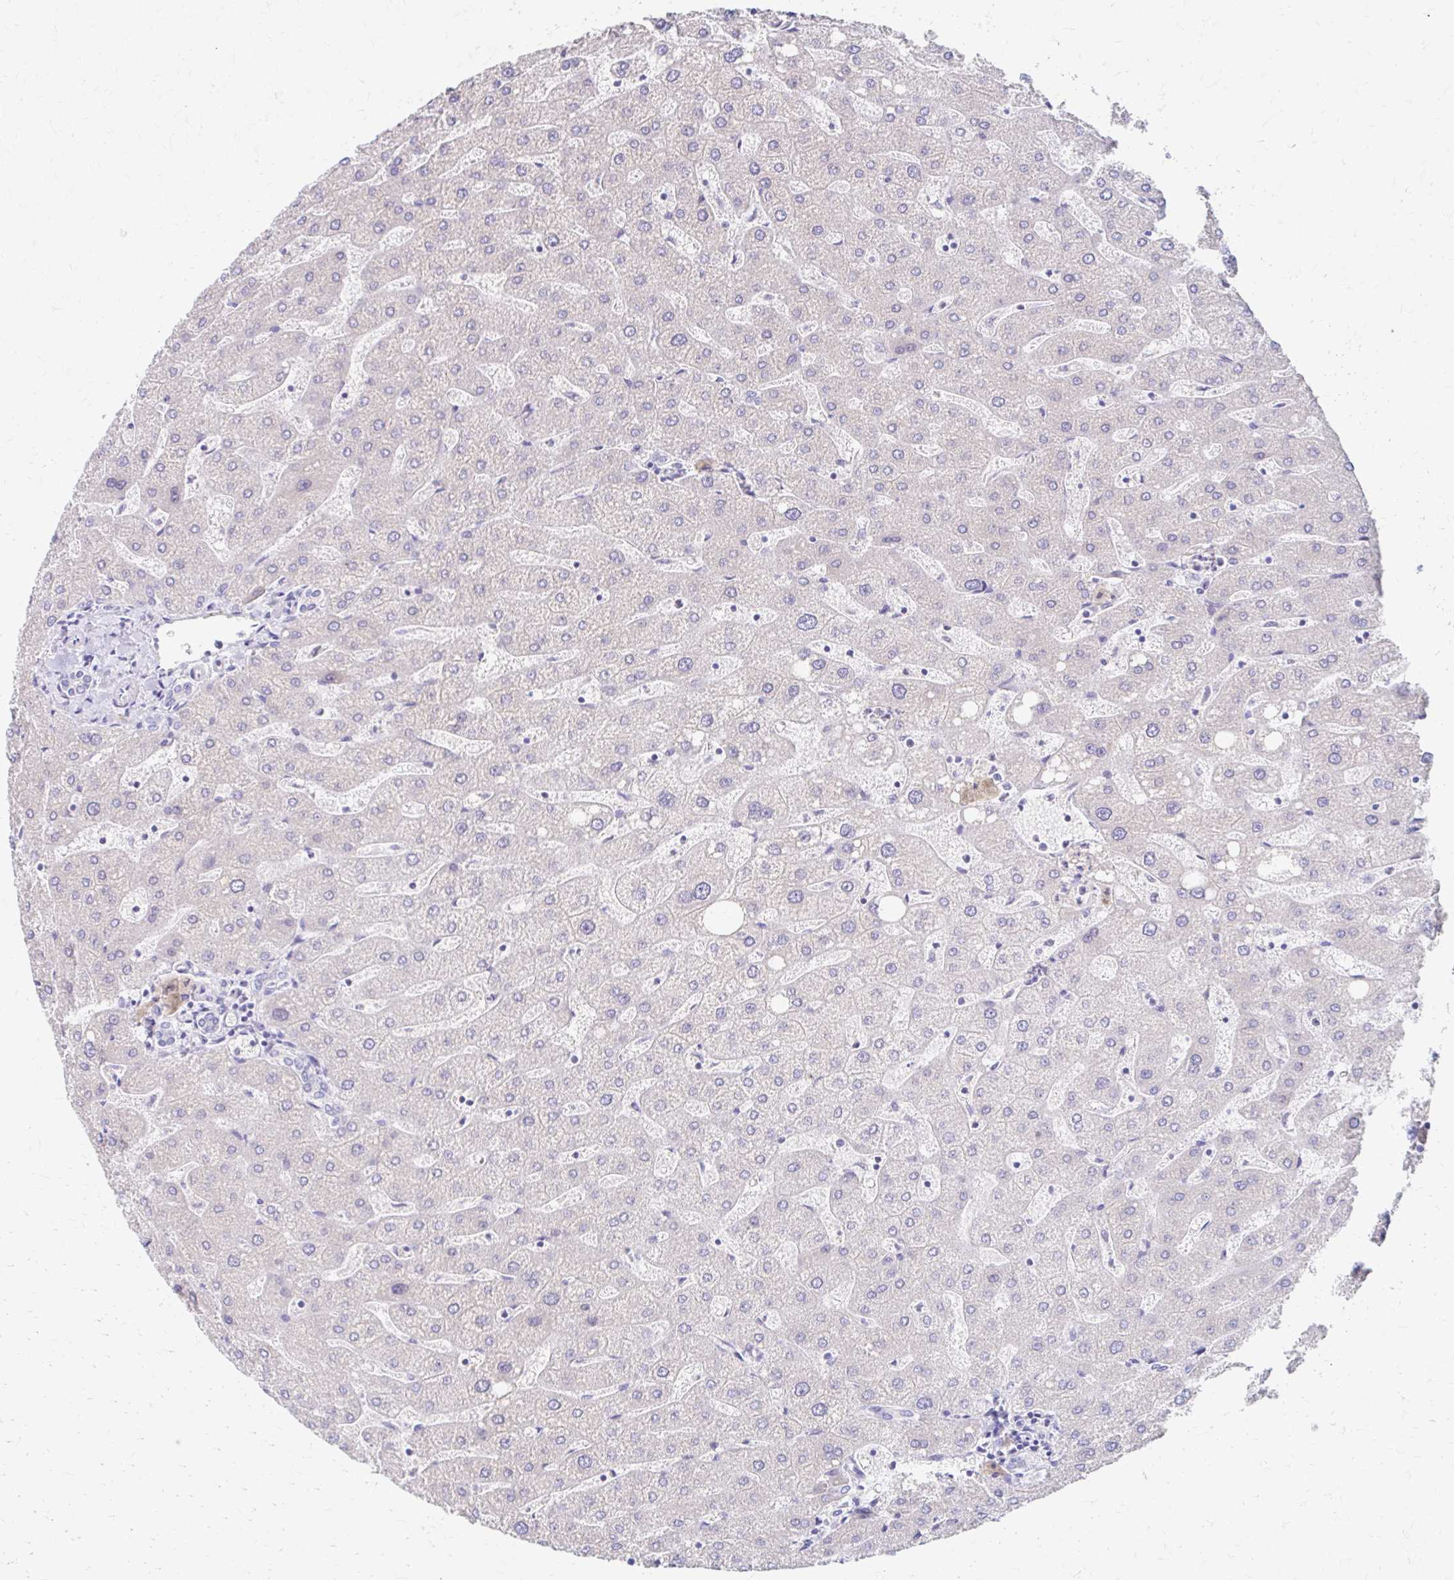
{"staining": {"intensity": "negative", "quantity": "none", "location": "none"}, "tissue": "liver", "cell_type": "Cholangiocytes", "image_type": "normal", "snomed": [{"axis": "morphology", "description": "Normal tissue, NOS"}, {"axis": "topography", "description": "Liver"}], "caption": "Immunohistochemistry (IHC) of benign human liver shows no staining in cholangiocytes.", "gene": "AZGP1", "patient": {"sex": "male", "age": 67}}